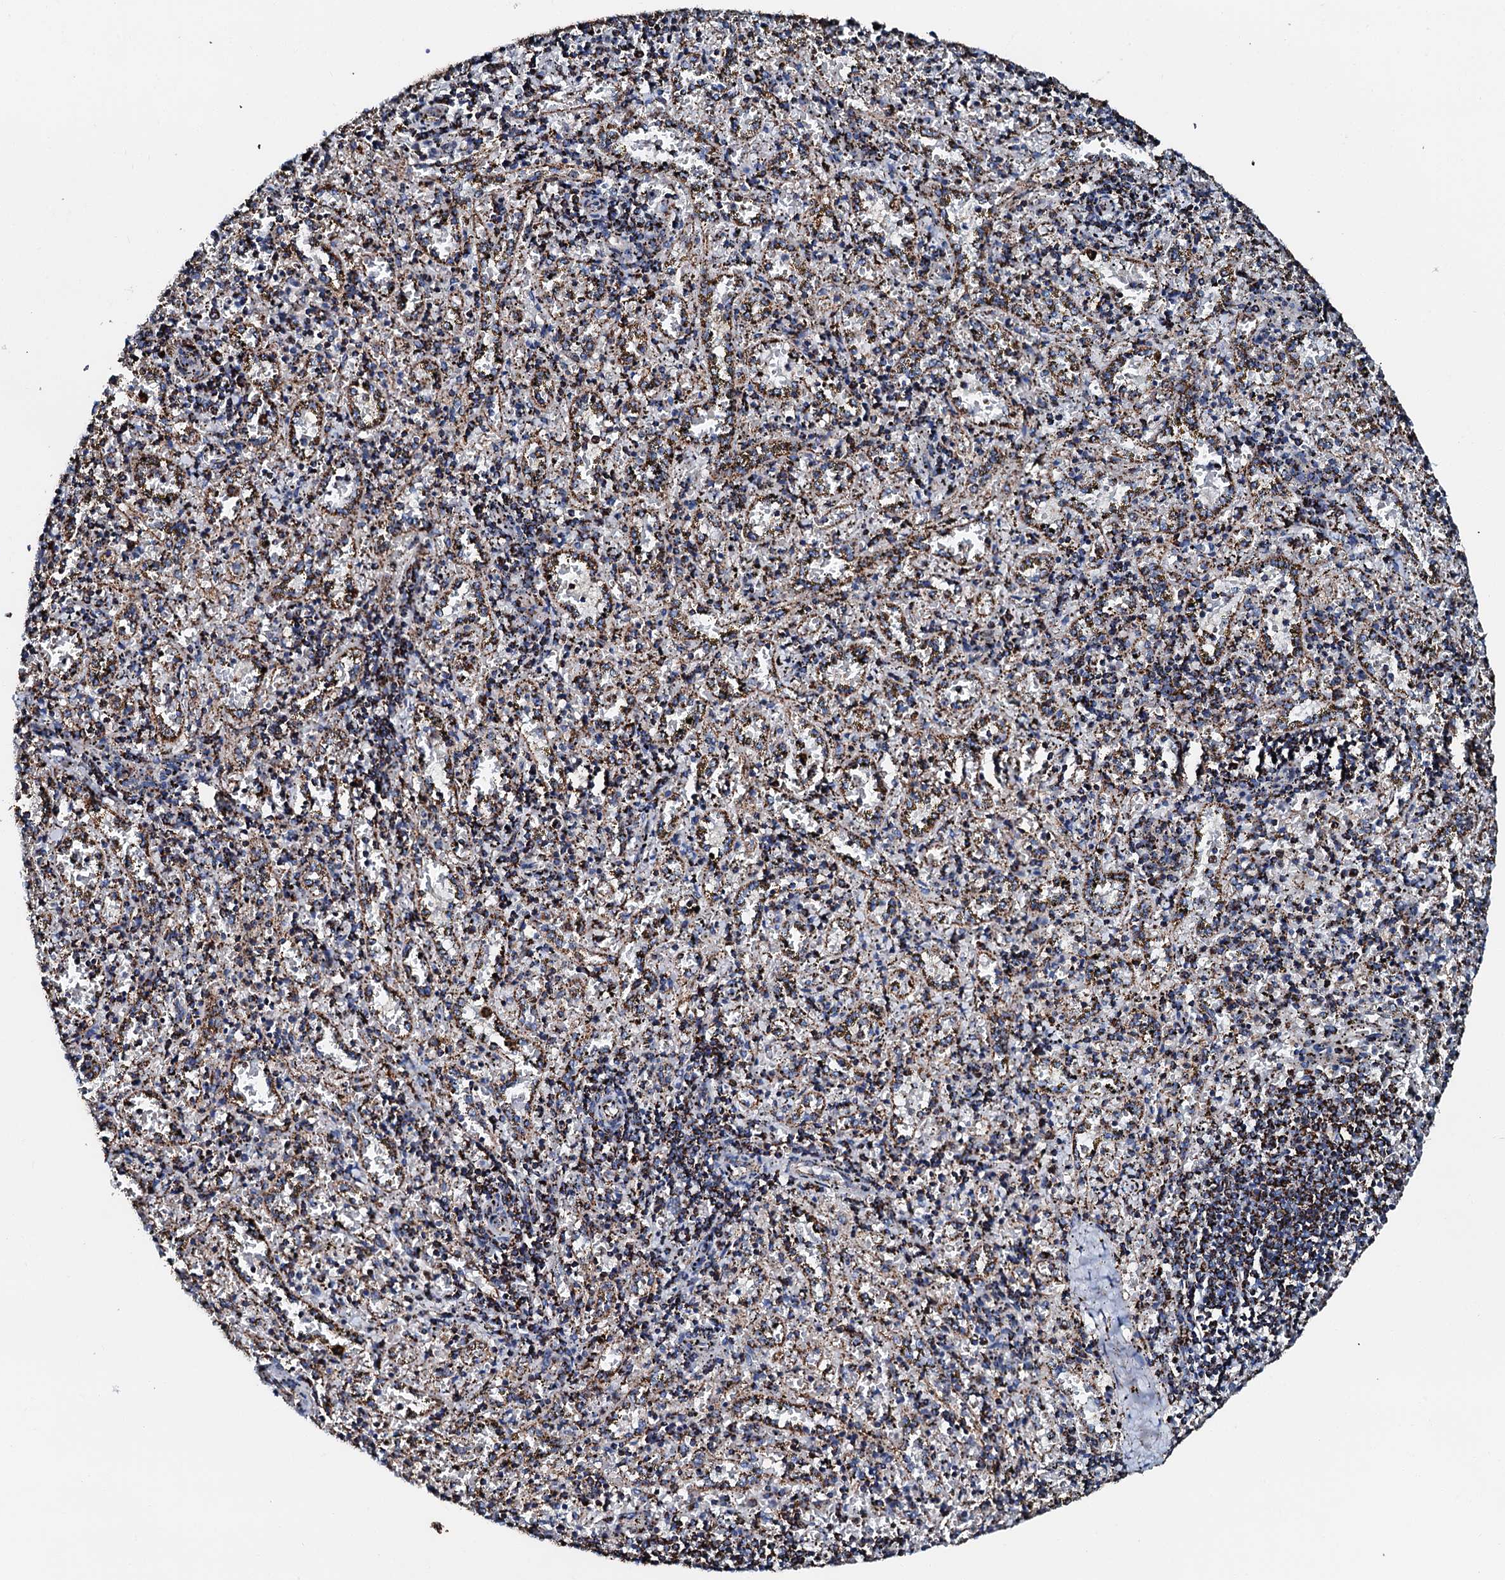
{"staining": {"intensity": "strong", "quantity": "<25%", "location": "cytoplasmic/membranous"}, "tissue": "spleen", "cell_type": "Cells in red pulp", "image_type": "normal", "snomed": [{"axis": "morphology", "description": "Normal tissue, NOS"}, {"axis": "topography", "description": "Spleen"}], "caption": "Cells in red pulp display strong cytoplasmic/membranous positivity in approximately <25% of cells in unremarkable spleen. The protein of interest is stained brown, and the nuclei are stained in blue (DAB IHC with brightfield microscopy, high magnification).", "gene": "HADH", "patient": {"sex": "male", "age": 11}}